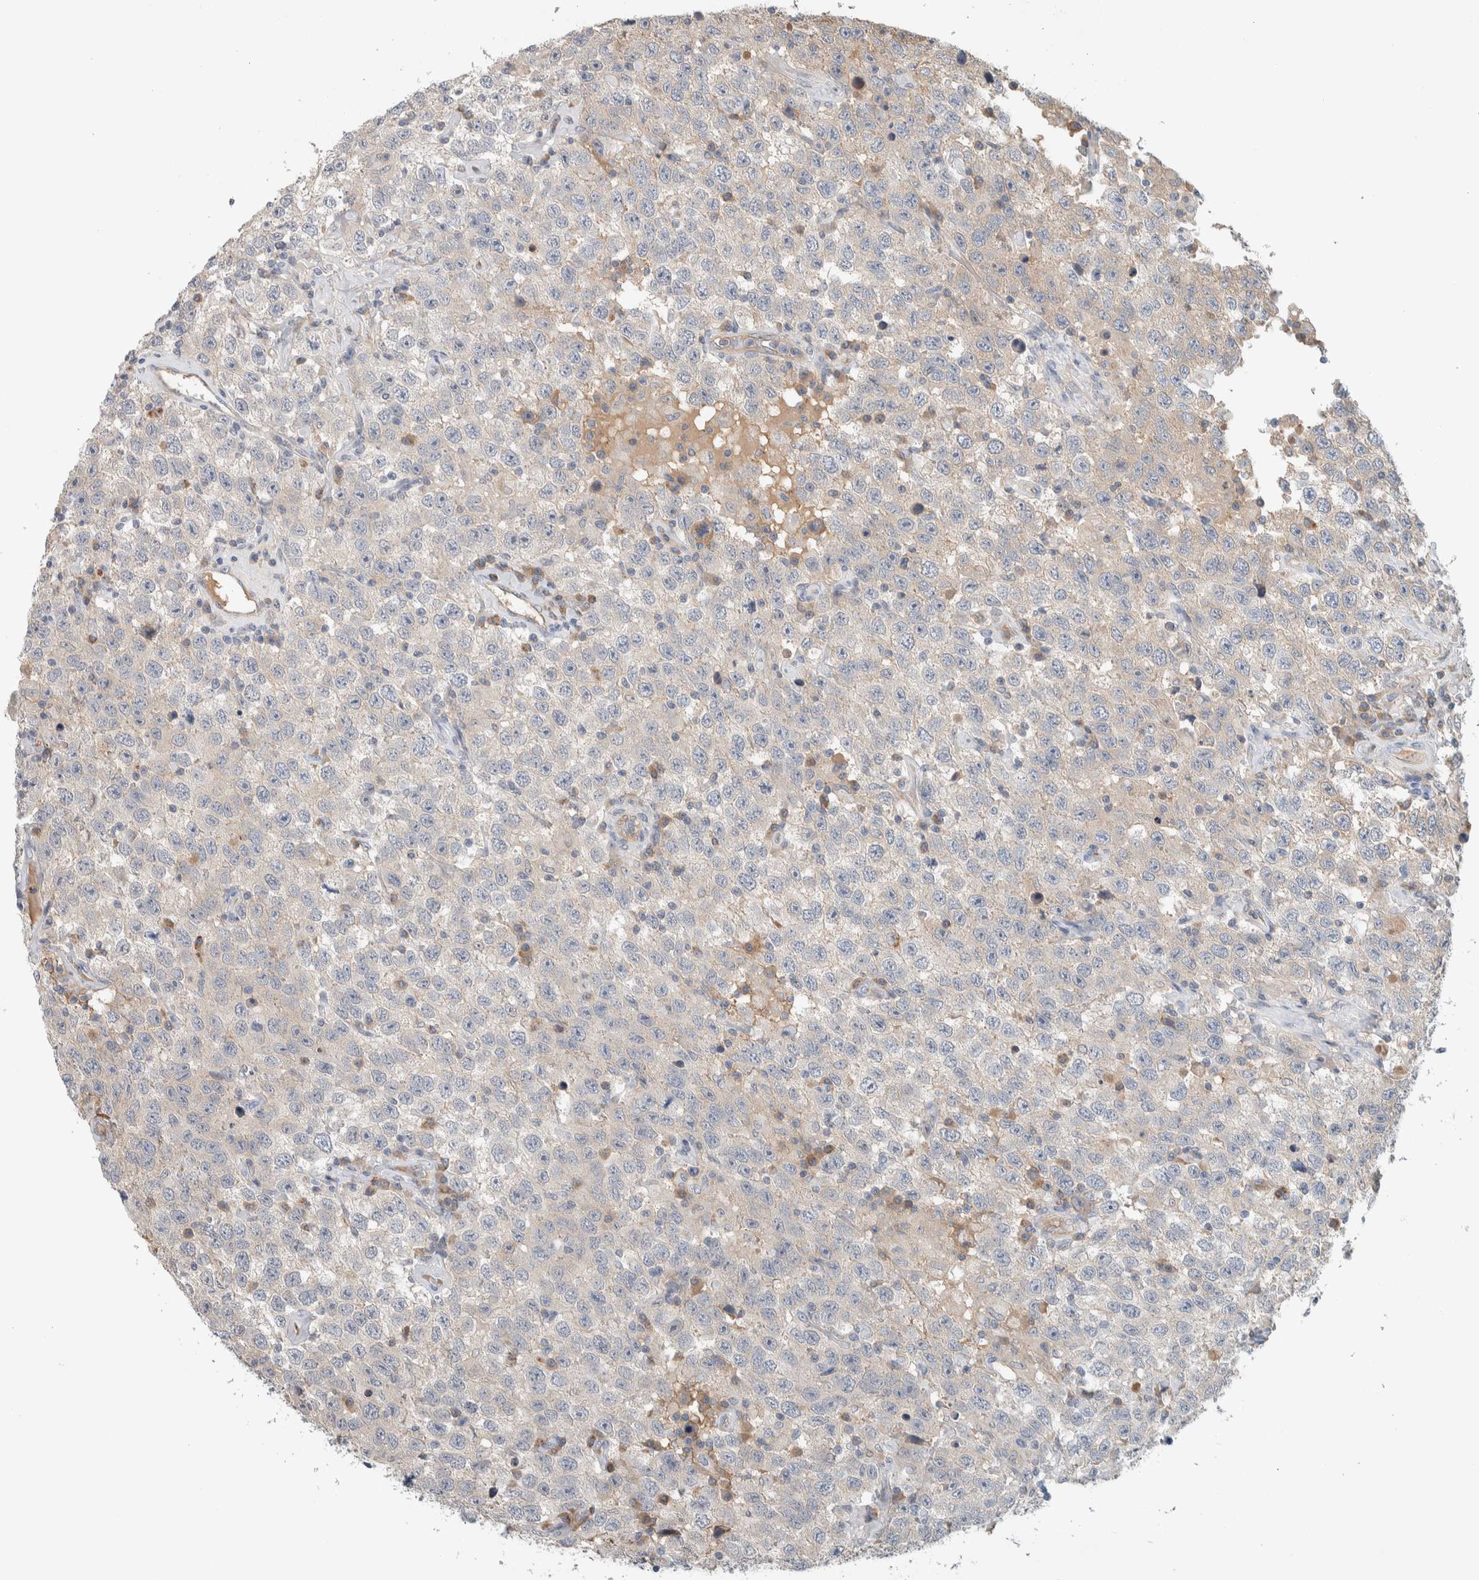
{"staining": {"intensity": "weak", "quantity": "25%-75%", "location": "cytoplasmic/membranous"}, "tissue": "testis cancer", "cell_type": "Tumor cells", "image_type": "cancer", "snomed": [{"axis": "morphology", "description": "Seminoma, NOS"}, {"axis": "topography", "description": "Testis"}], "caption": "Immunohistochemical staining of human seminoma (testis) demonstrates low levels of weak cytoplasmic/membranous positivity in approximately 25%-75% of tumor cells.", "gene": "DEPTOR", "patient": {"sex": "male", "age": 41}}